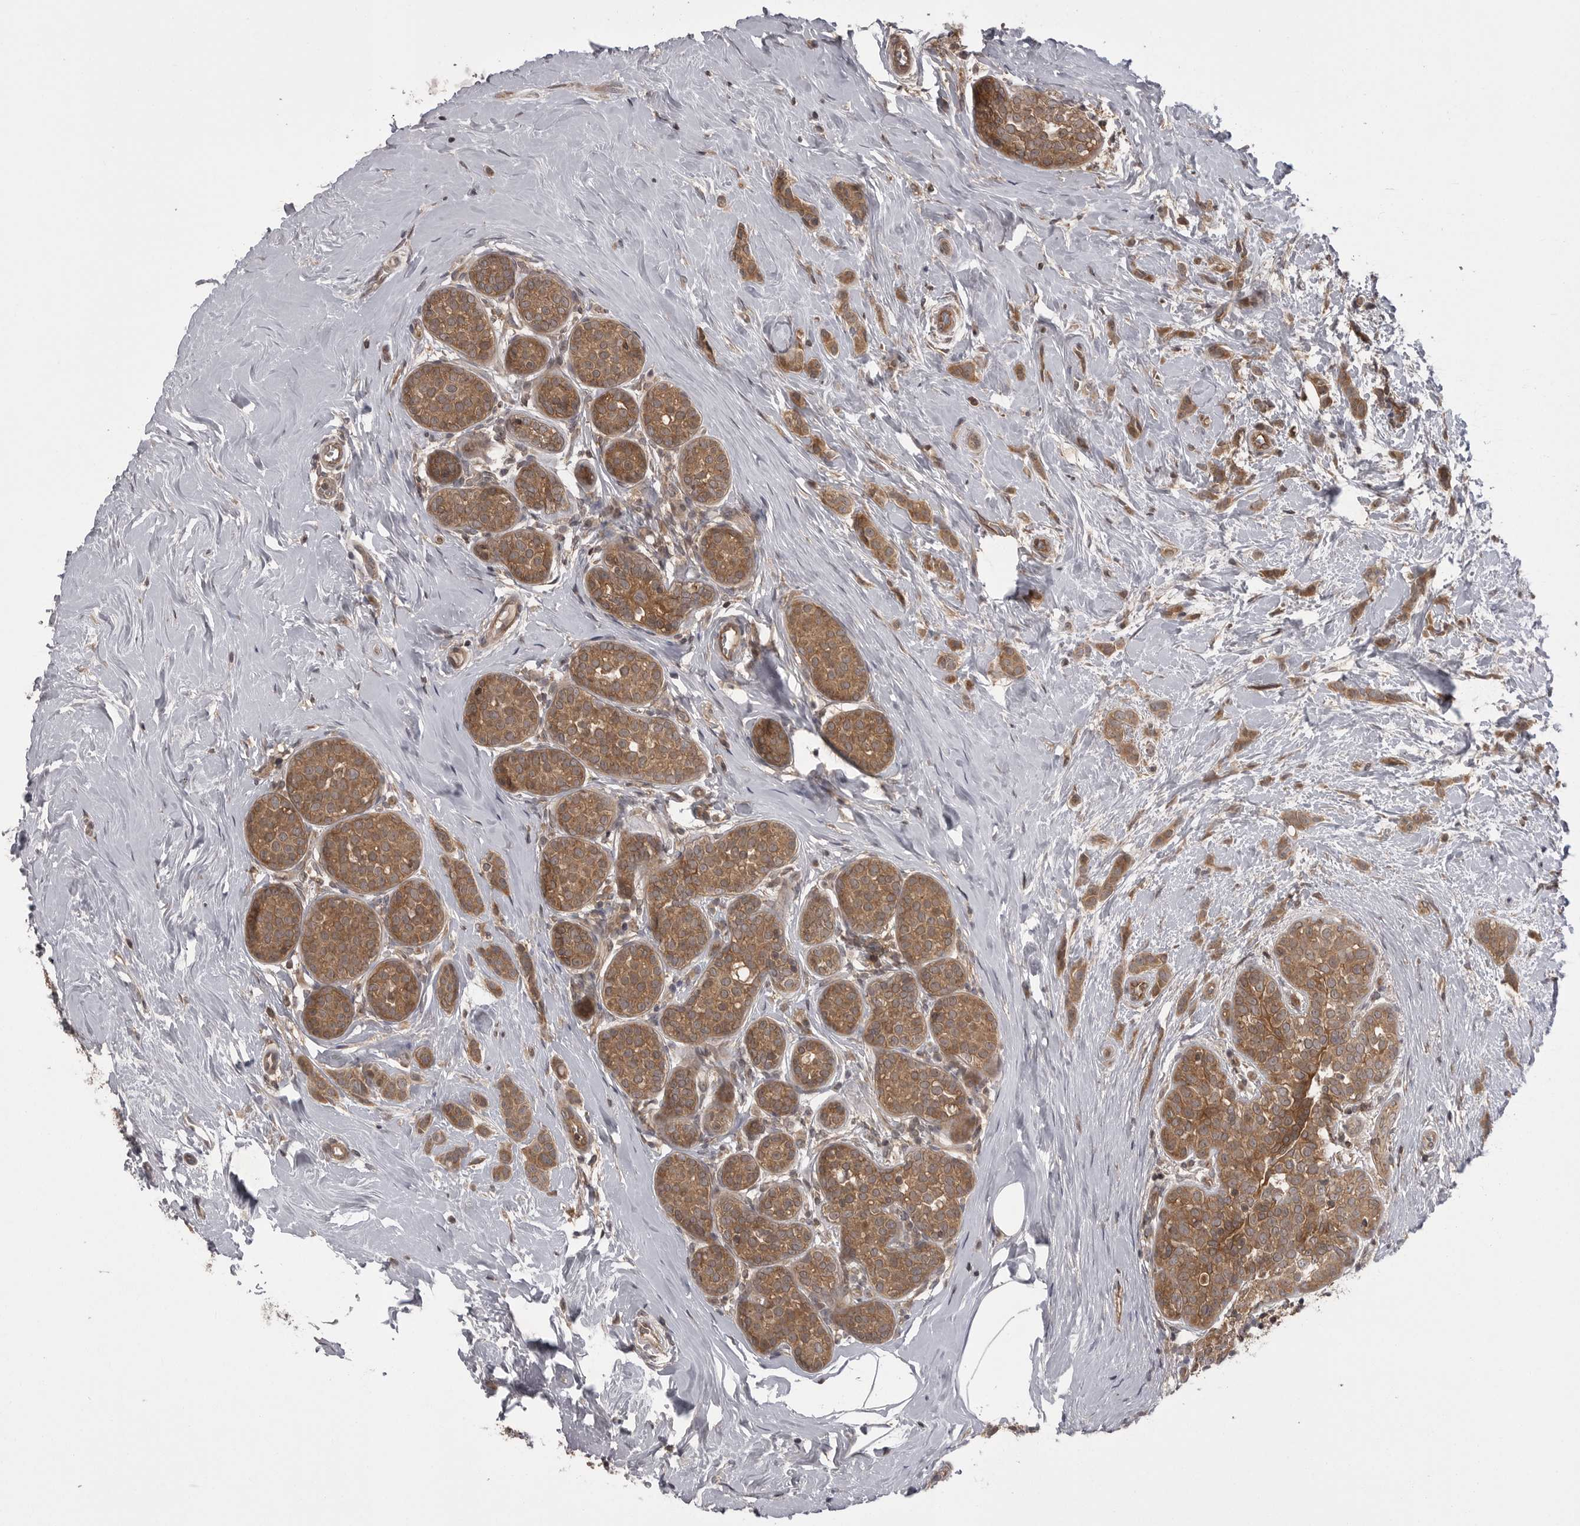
{"staining": {"intensity": "moderate", "quantity": ">75%", "location": "cytoplasmic/membranous"}, "tissue": "breast cancer", "cell_type": "Tumor cells", "image_type": "cancer", "snomed": [{"axis": "morphology", "description": "Lobular carcinoma, in situ"}, {"axis": "morphology", "description": "Lobular carcinoma"}, {"axis": "topography", "description": "Breast"}], "caption": "Breast cancer was stained to show a protein in brown. There is medium levels of moderate cytoplasmic/membranous positivity in about >75% of tumor cells.", "gene": "STK24", "patient": {"sex": "female", "age": 41}}